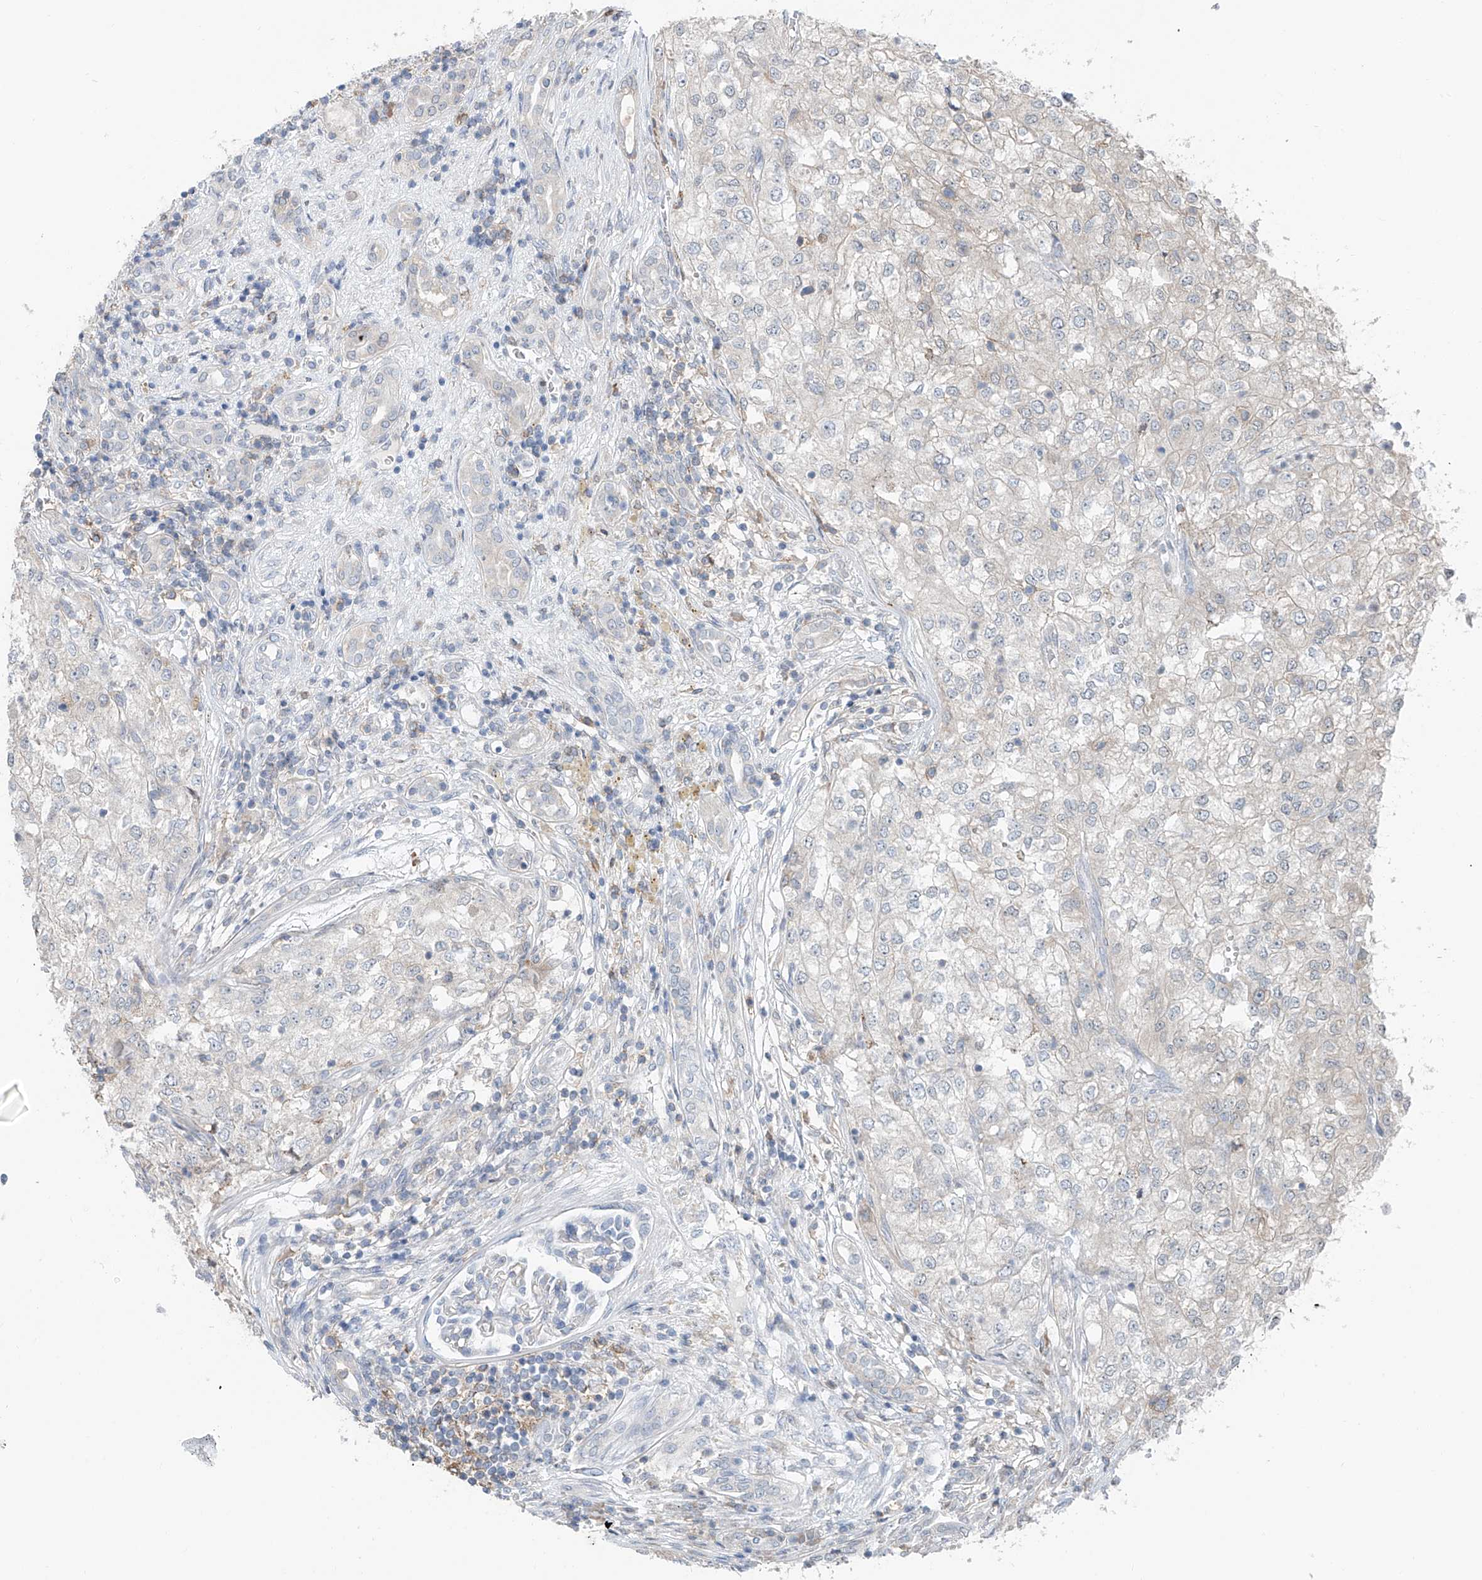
{"staining": {"intensity": "negative", "quantity": "none", "location": "none"}, "tissue": "renal cancer", "cell_type": "Tumor cells", "image_type": "cancer", "snomed": [{"axis": "morphology", "description": "Adenocarcinoma, NOS"}, {"axis": "topography", "description": "Kidney"}], "caption": "An image of renal cancer (adenocarcinoma) stained for a protein reveals no brown staining in tumor cells.", "gene": "KCNK10", "patient": {"sex": "female", "age": 54}}